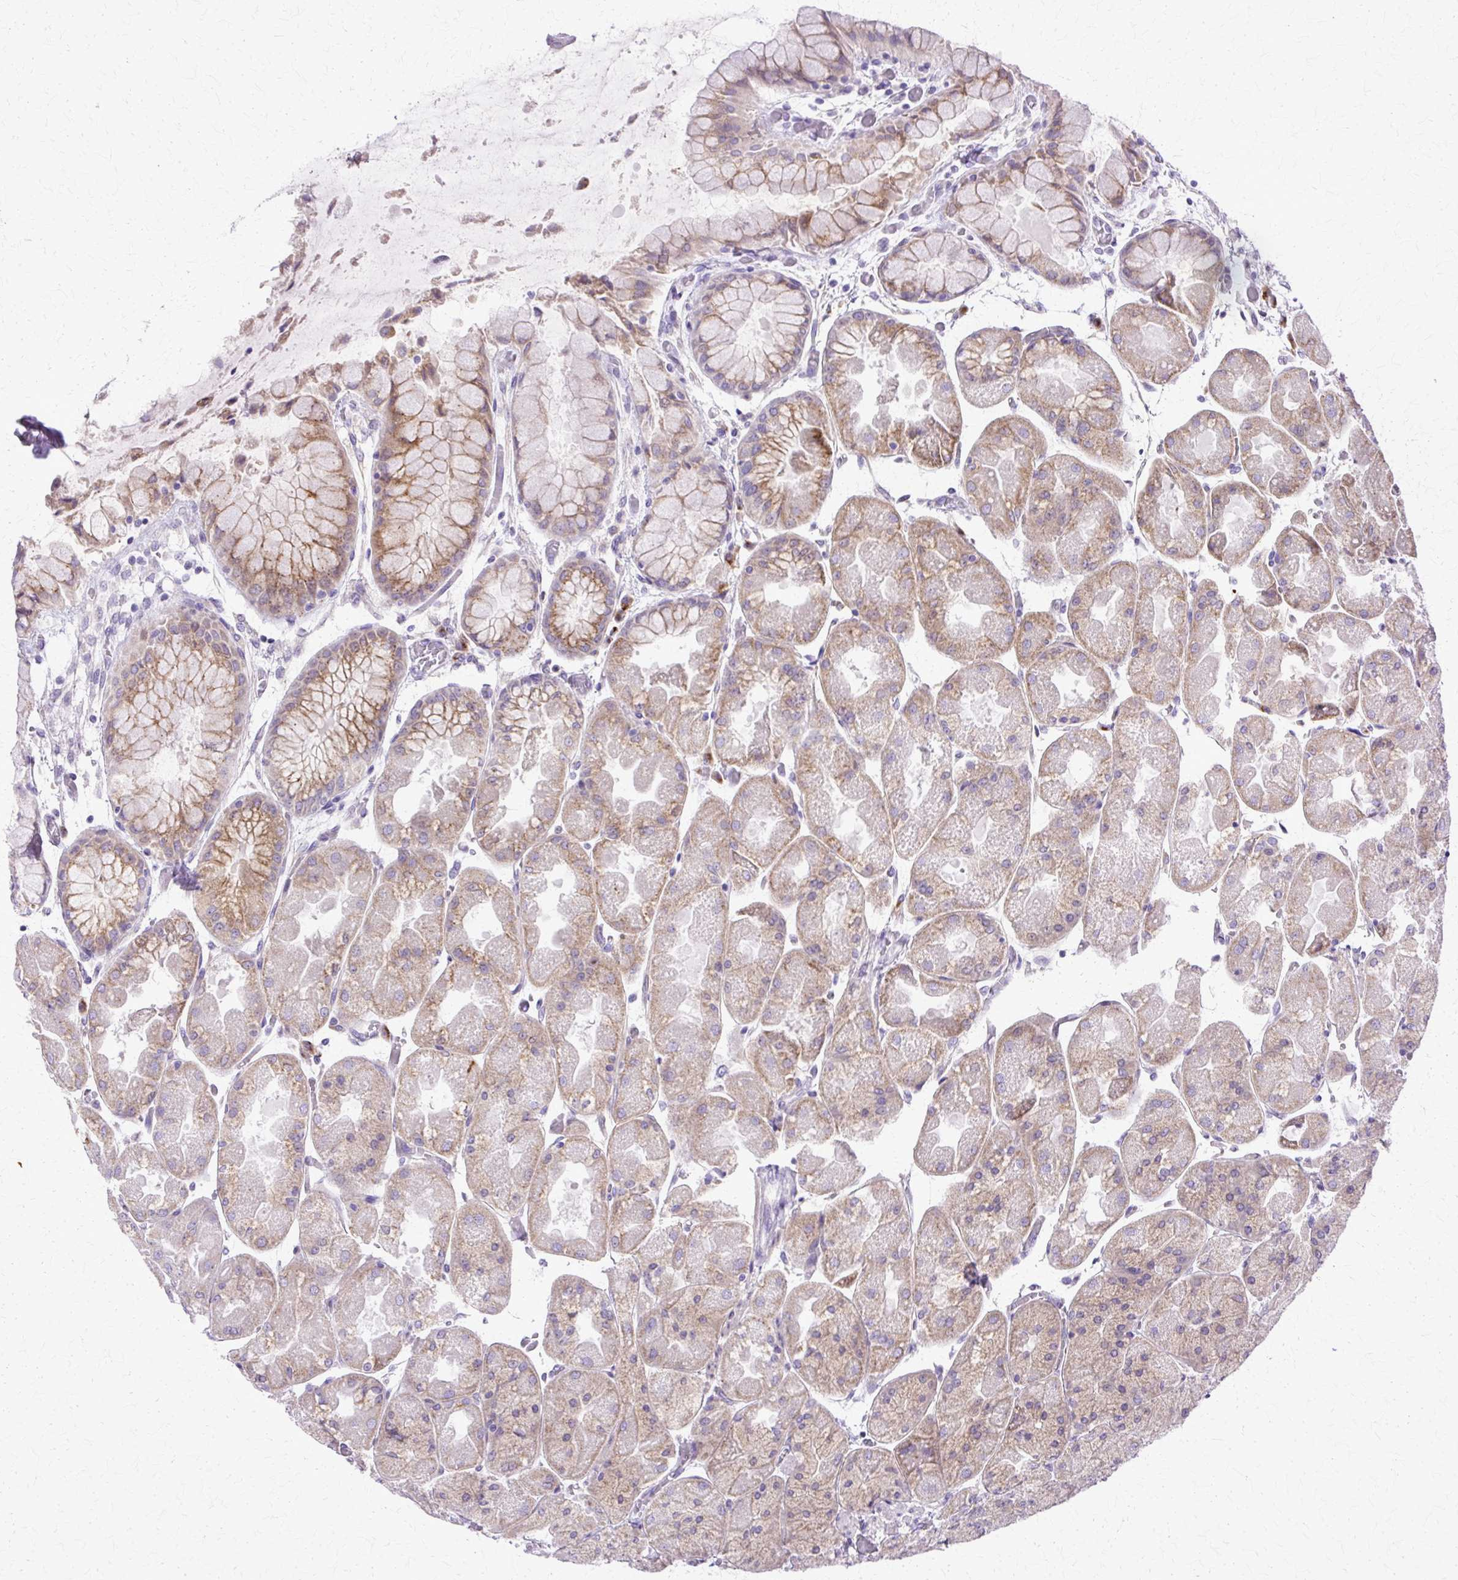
{"staining": {"intensity": "moderate", "quantity": "25%-75%", "location": "cytoplasmic/membranous"}, "tissue": "stomach", "cell_type": "Glandular cells", "image_type": "normal", "snomed": [{"axis": "morphology", "description": "Normal tissue, NOS"}, {"axis": "topography", "description": "Stomach"}], "caption": "Human stomach stained for a protein (brown) reveals moderate cytoplasmic/membranous positive staining in about 25%-75% of glandular cells.", "gene": "TBC1D3B", "patient": {"sex": "female", "age": 61}}